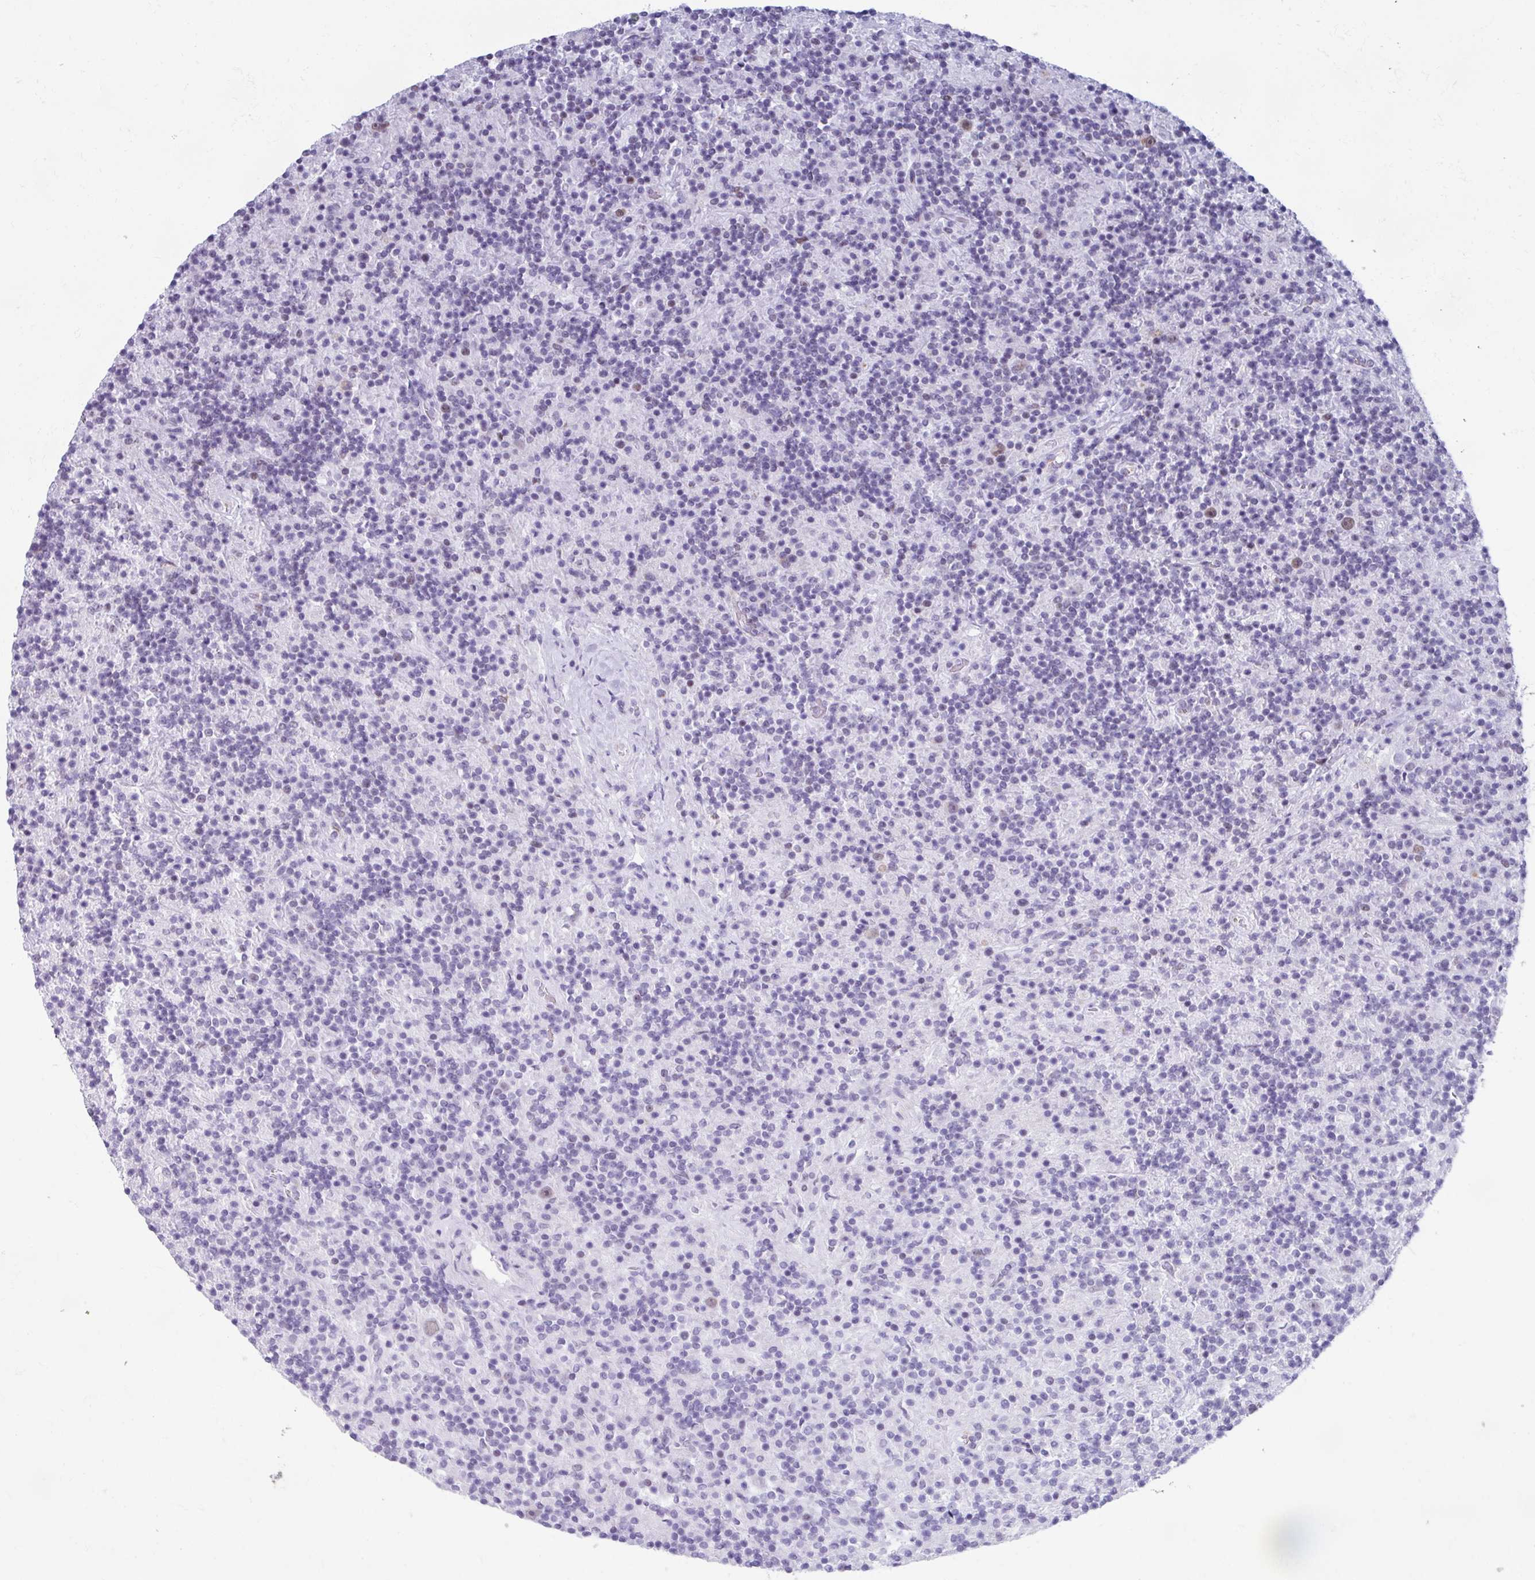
{"staining": {"intensity": "weak", "quantity": "25%-75%", "location": "nuclear"}, "tissue": "lymphoma", "cell_type": "Tumor cells", "image_type": "cancer", "snomed": [{"axis": "morphology", "description": "Hodgkin's disease, NOS"}, {"axis": "topography", "description": "Lymph node"}], "caption": "Protein staining by immunohistochemistry reveals weak nuclear positivity in approximately 25%-75% of tumor cells in Hodgkin's disease. The staining is performed using DAB (3,3'-diaminobenzidine) brown chromogen to label protein expression. The nuclei are counter-stained blue using hematoxylin.", "gene": "PUF60", "patient": {"sex": "male", "age": 70}}